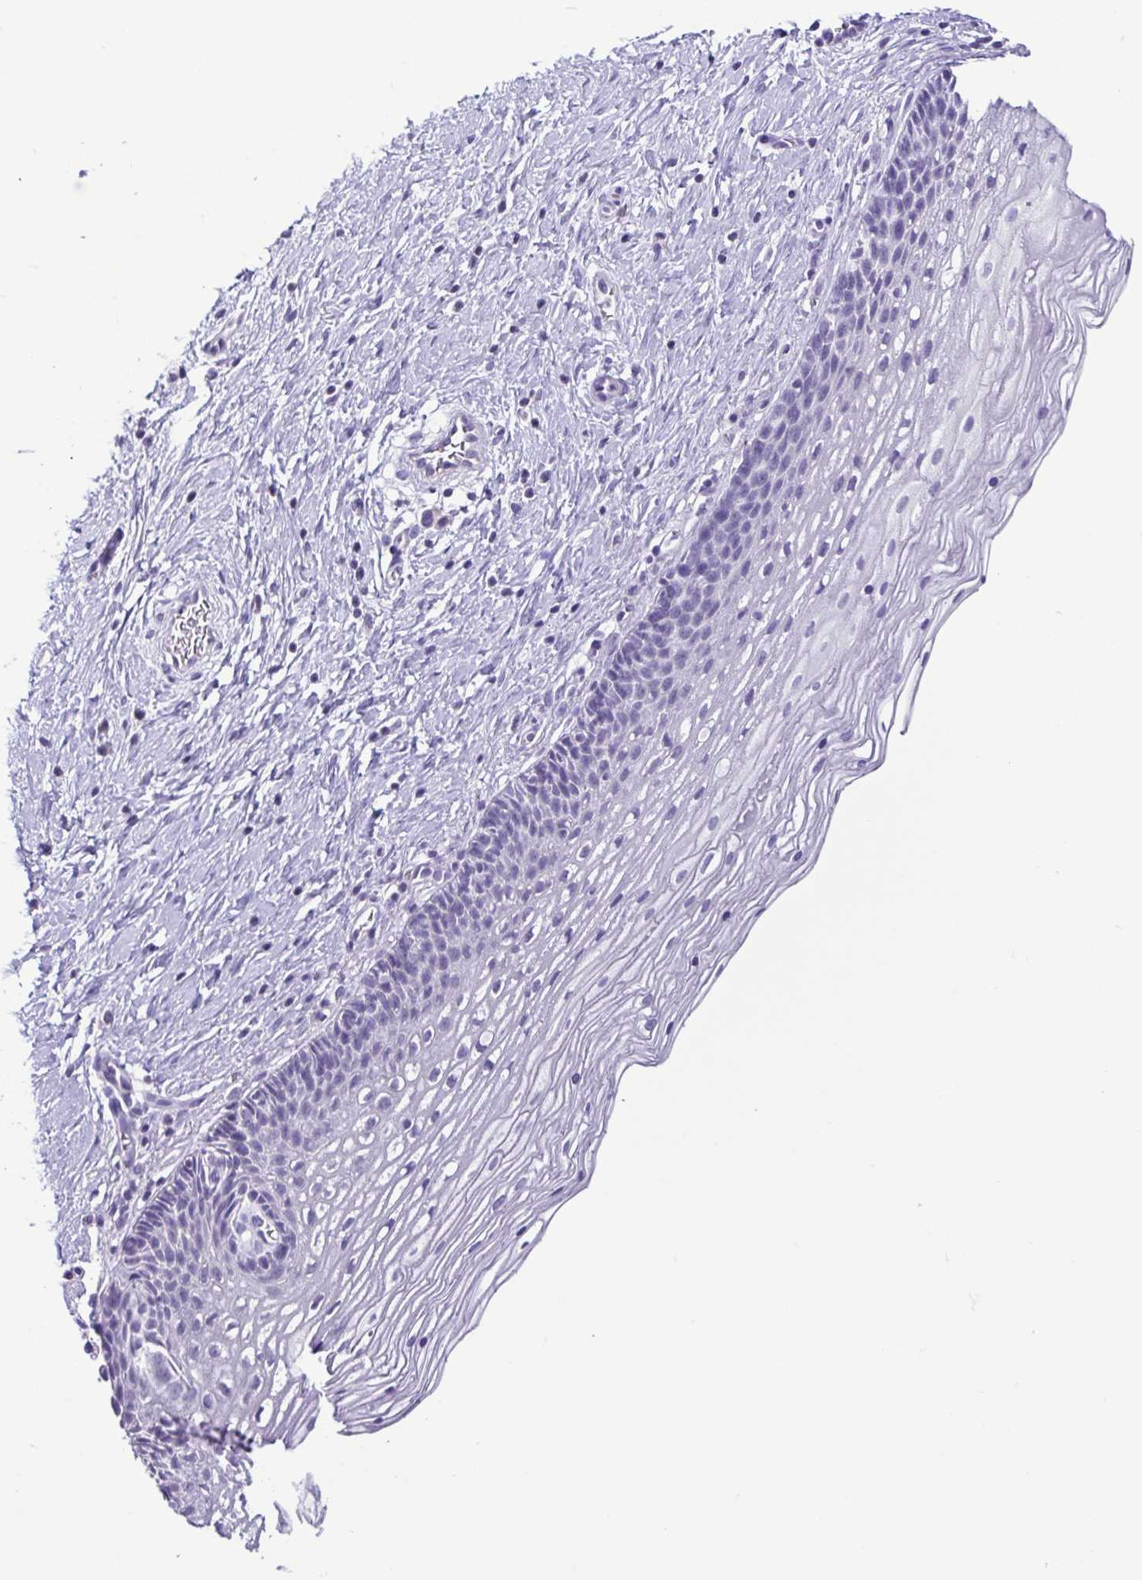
{"staining": {"intensity": "negative", "quantity": "none", "location": "none"}, "tissue": "cervix", "cell_type": "Glandular cells", "image_type": "normal", "snomed": [{"axis": "morphology", "description": "Normal tissue, NOS"}, {"axis": "topography", "description": "Cervix"}], "caption": "Cervix stained for a protein using IHC displays no expression glandular cells.", "gene": "CBY2", "patient": {"sex": "female", "age": 34}}